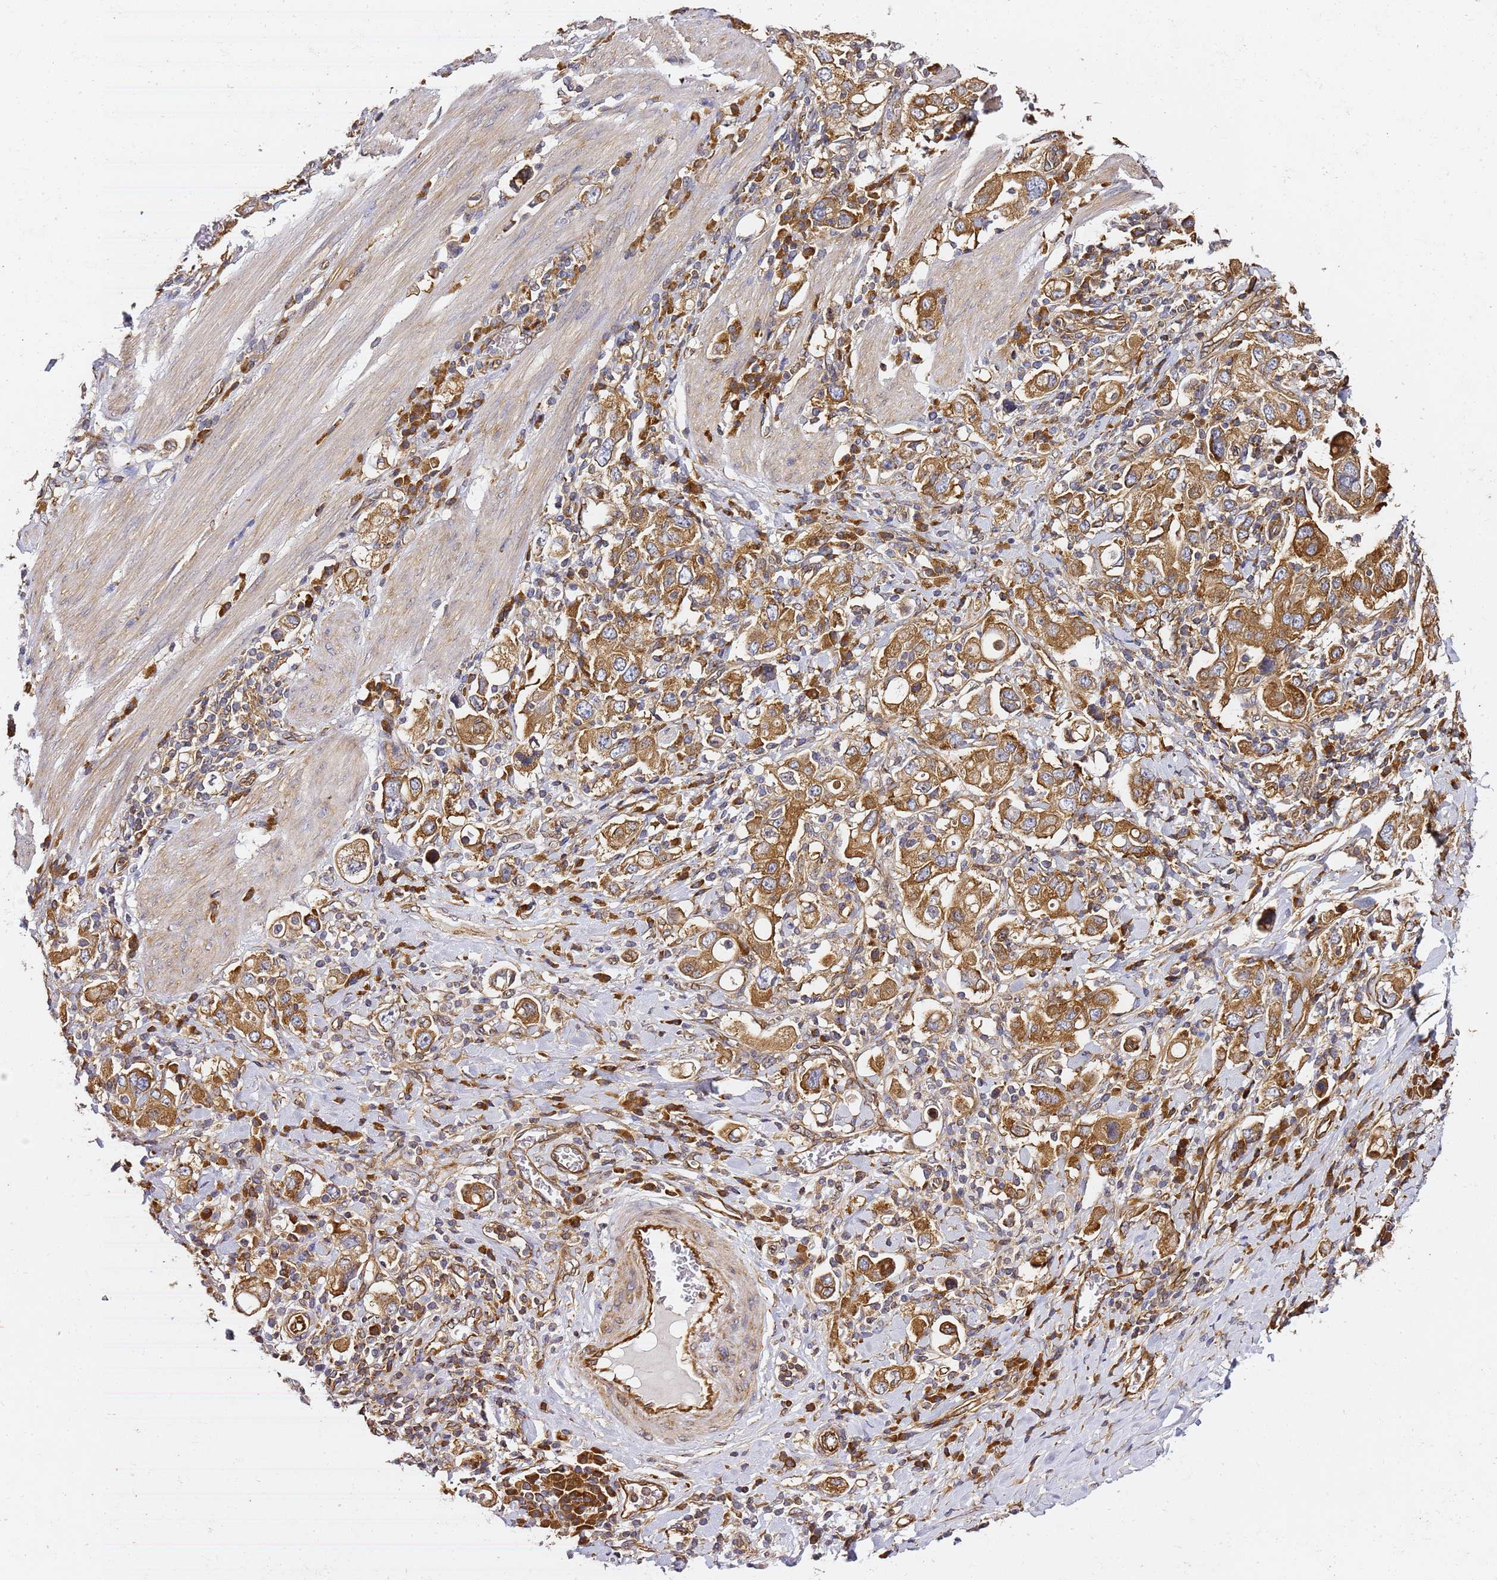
{"staining": {"intensity": "strong", "quantity": ">75%", "location": "cytoplasmic/membranous"}, "tissue": "stomach cancer", "cell_type": "Tumor cells", "image_type": "cancer", "snomed": [{"axis": "morphology", "description": "Adenocarcinoma, NOS"}, {"axis": "topography", "description": "Stomach, upper"}], "caption": "Protein staining of stomach cancer (adenocarcinoma) tissue exhibits strong cytoplasmic/membranous staining in about >75% of tumor cells.", "gene": "TPST1", "patient": {"sex": "male", "age": 62}}